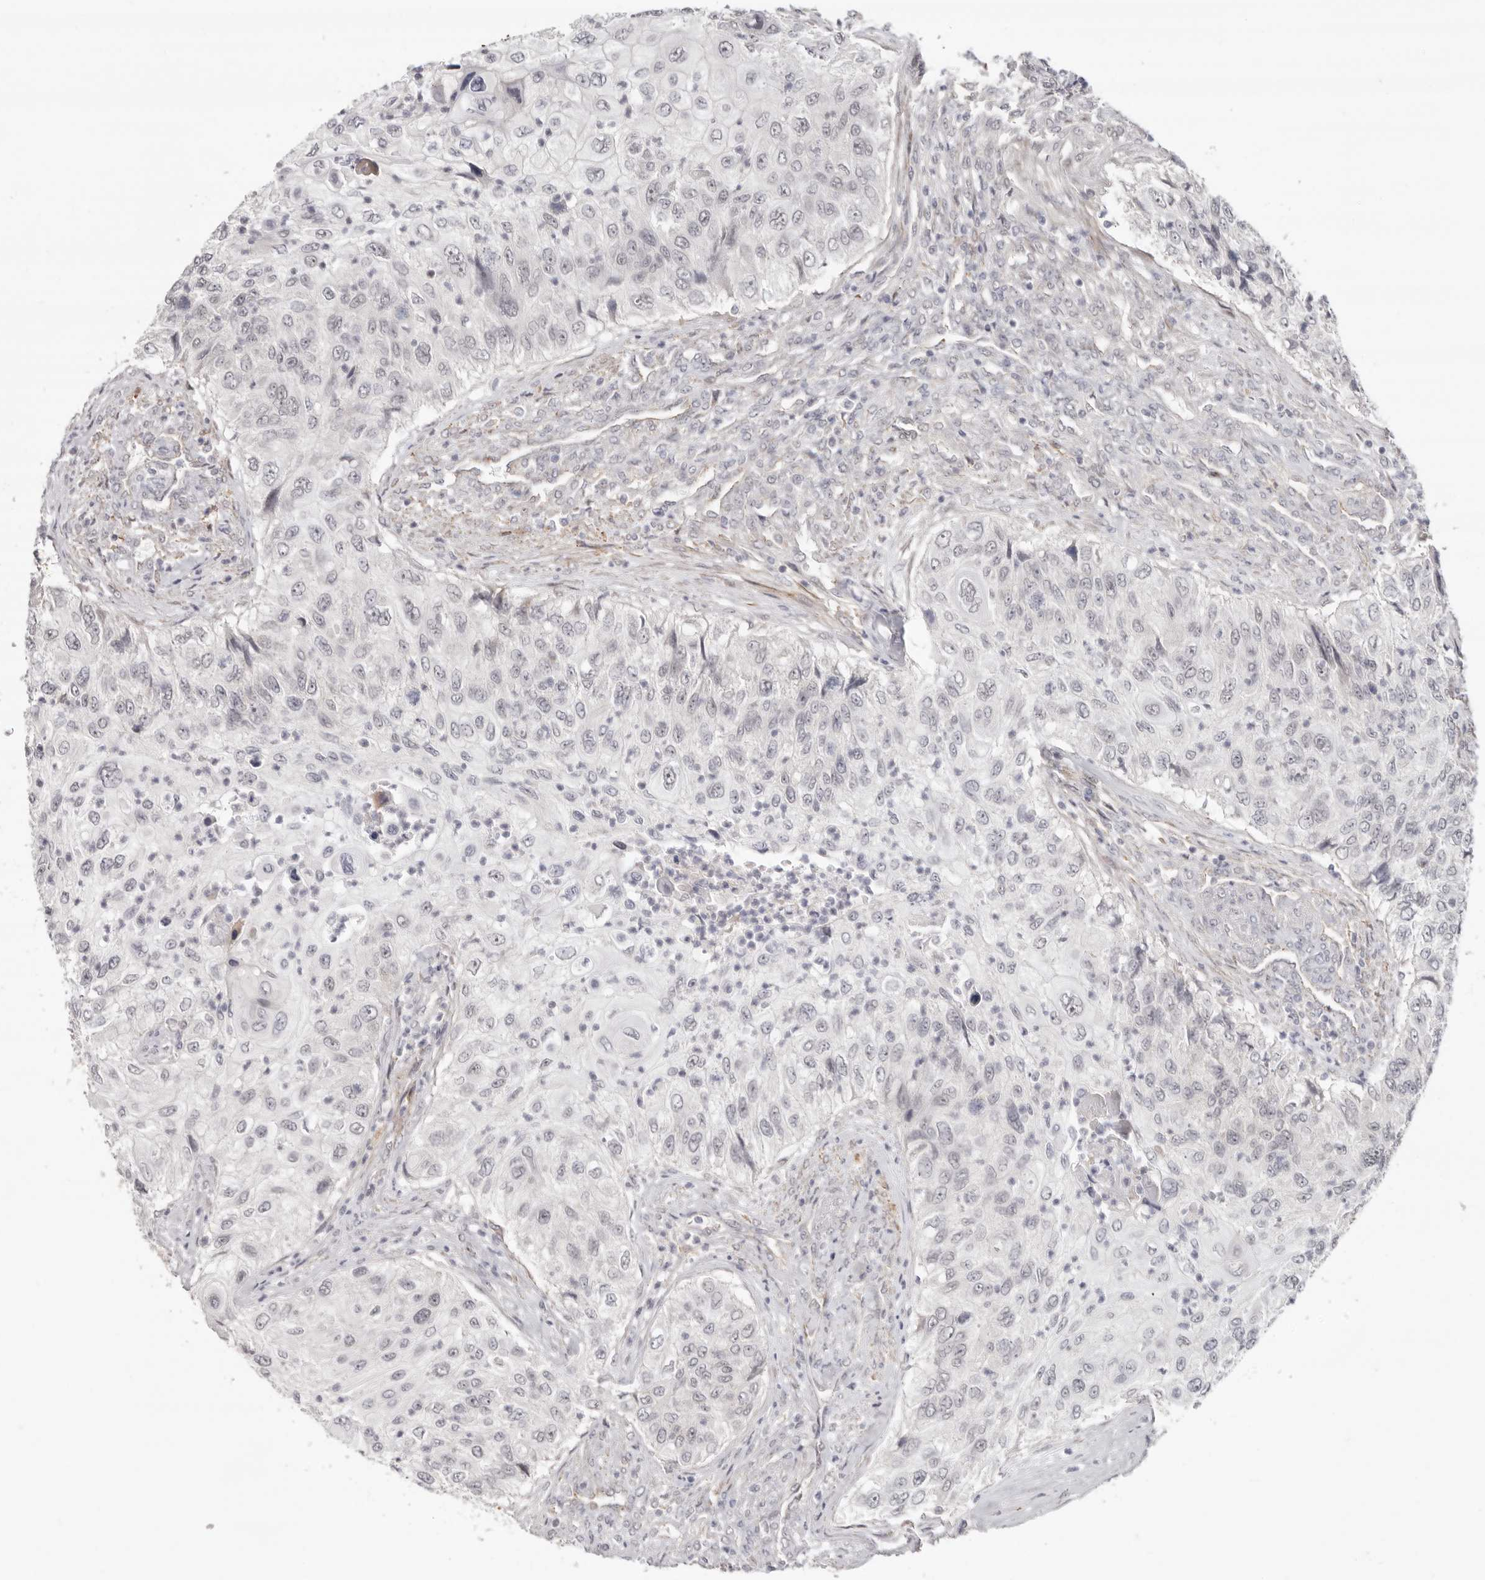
{"staining": {"intensity": "negative", "quantity": "none", "location": "none"}, "tissue": "urothelial cancer", "cell_type": "Tumor cells", "image_type": "cancer", "snomed": [{"axis": "morphology", "description": "Urothelial carcinoma, High grade"}, {"axis": "topography", "description": "Urinary bladder"}], "caption": "Immunohistochemistry (IHC) of human high-grade urothelial carcinoma demonstrates no positivity in tumor cells. The staining is performed using DAB brown chromogen with nuclei counter-stained in using hematoxylin.", "gene": "SZT2", "patient": {"sex": "female", "age": 60}}